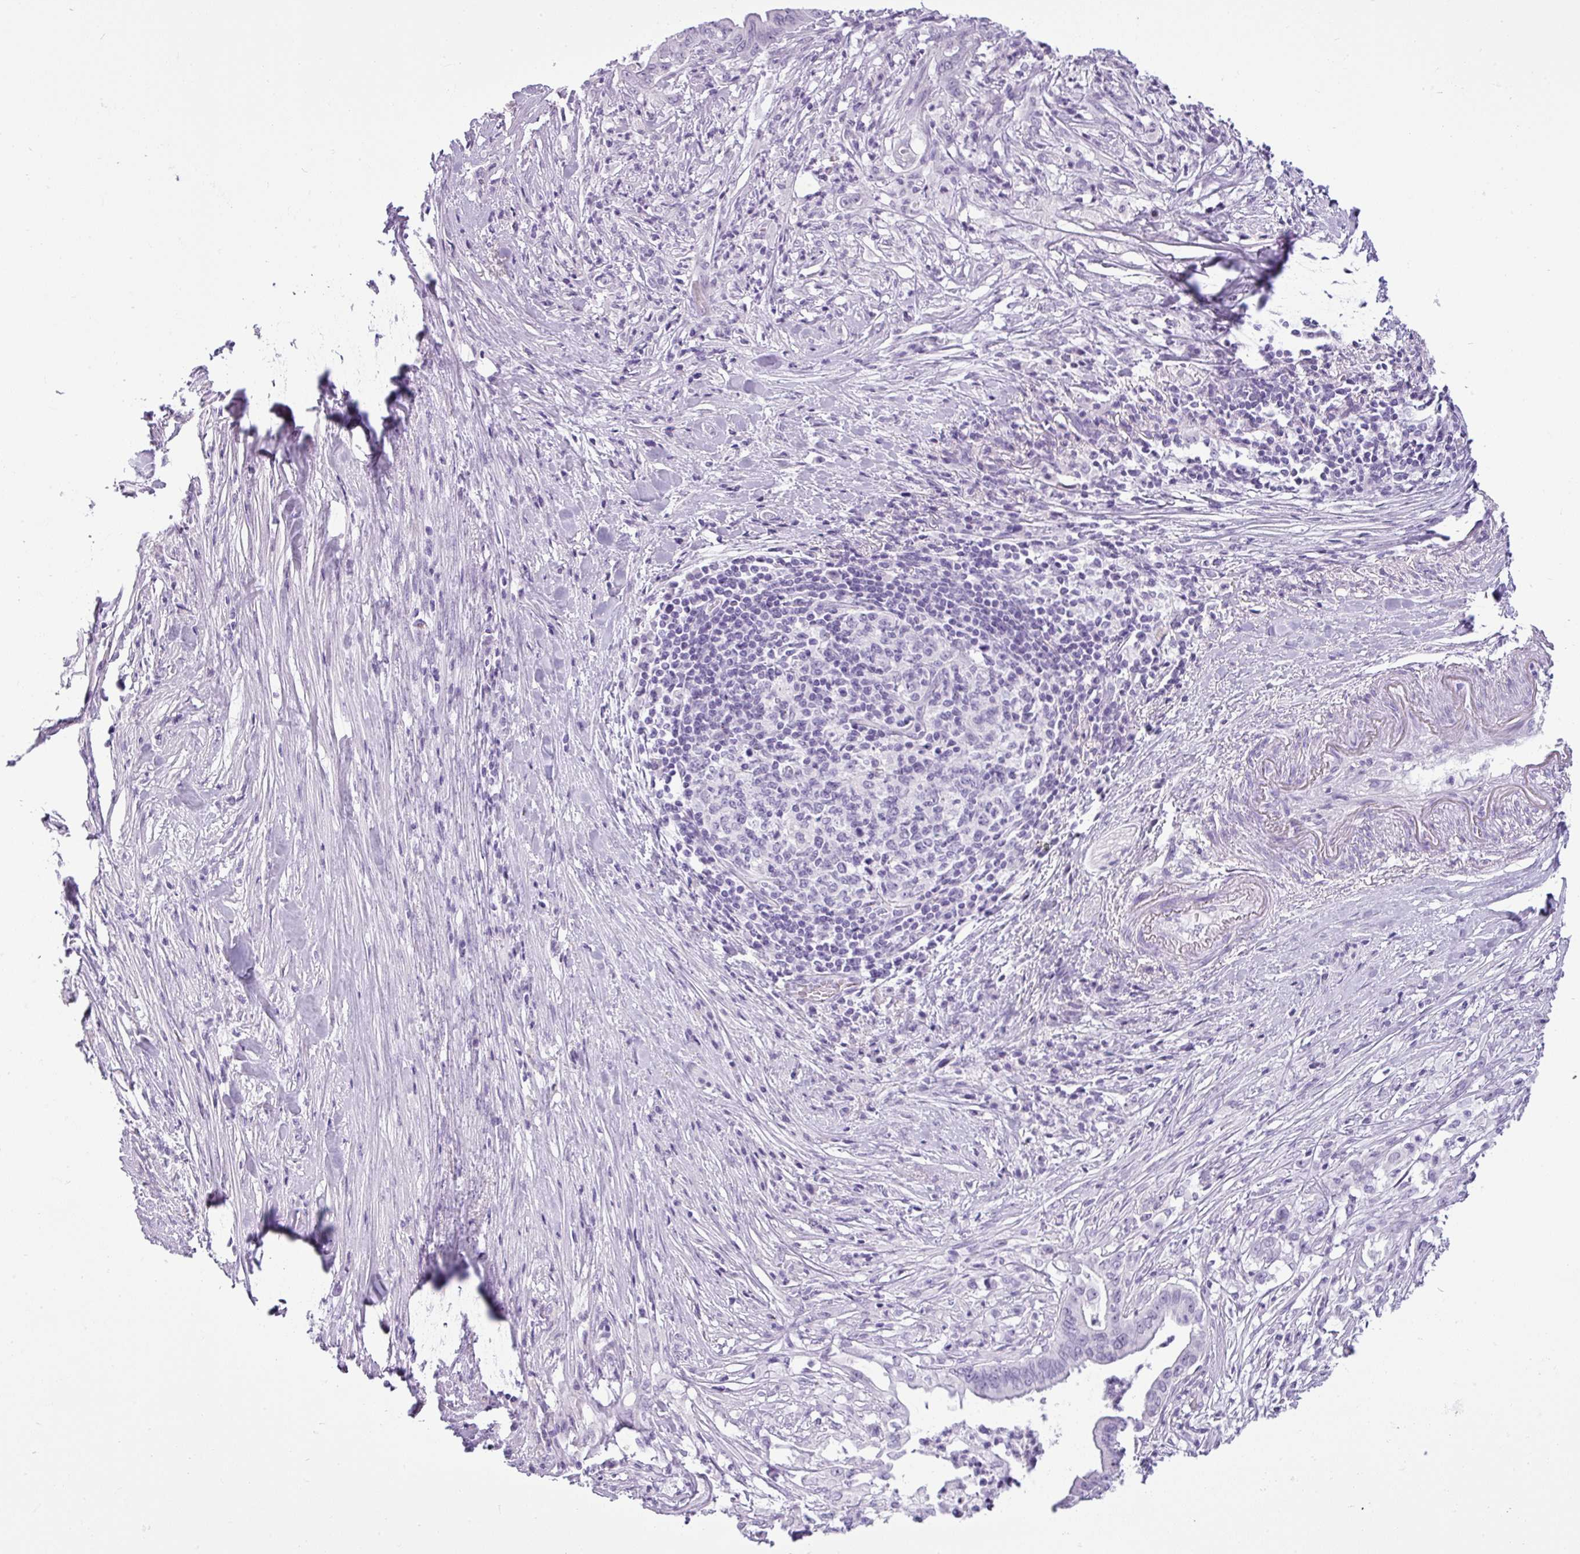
{"staining": {"intensity": "negative", "quantity": "none", "location": "none"}, "tissue": "pancreatic cancer", "cell_type": "Tumor cells", "image_type": "cancer", "snomed": [{"axis": "morphology", "description": "Adenocarcinoma, NOS"}, {"axis": "topography", "description": "Pancreas"}], "caption": "There is no significant positivity in tumor cells of pancreatic adenocarcinoma. Nuclei are stained in blue.", "gene": "CDH16", "patient": {"sex": "male", "age": 58}}